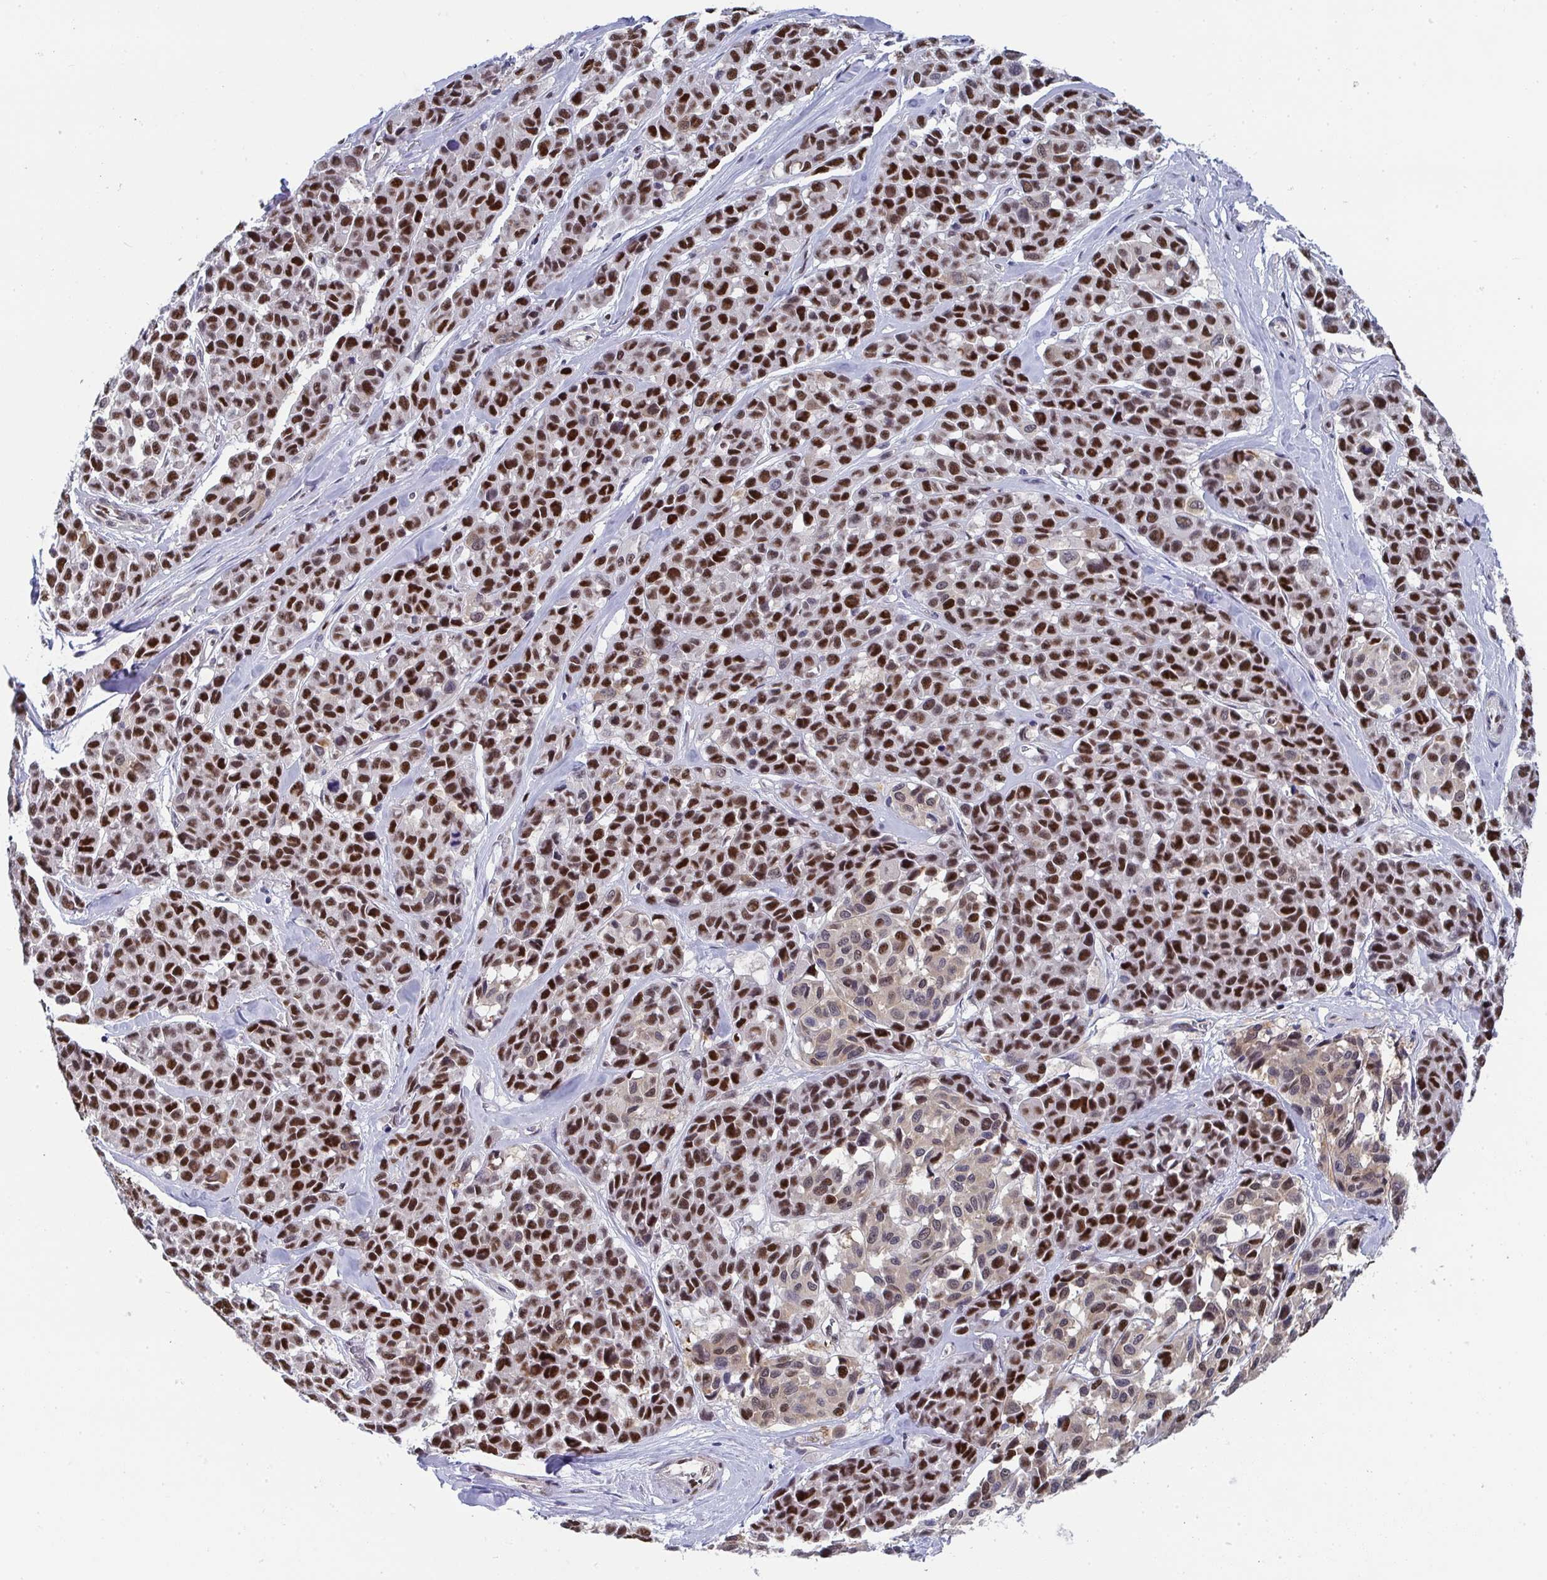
{"staining": {"intensity": "strong", "quantity": ">75%", "location": "nuclear"}, "tissue": "melanoma", "cell_type": "Tumor cells", "image_type": "cancer", "snomed": [{"axis": "morphology", "description": "Malignant melanoma, NOS"}, {"axis": "topography", "description": "Skin"}], "caption": "Immunohistochemistry image of melanoma stained for a protein (brown), which demonstrates high levels of strong nuclear positivity in approximately >75% of tumor cells.", "gene": "JDP2", "patient": {"sex": "female", "age": 66}}